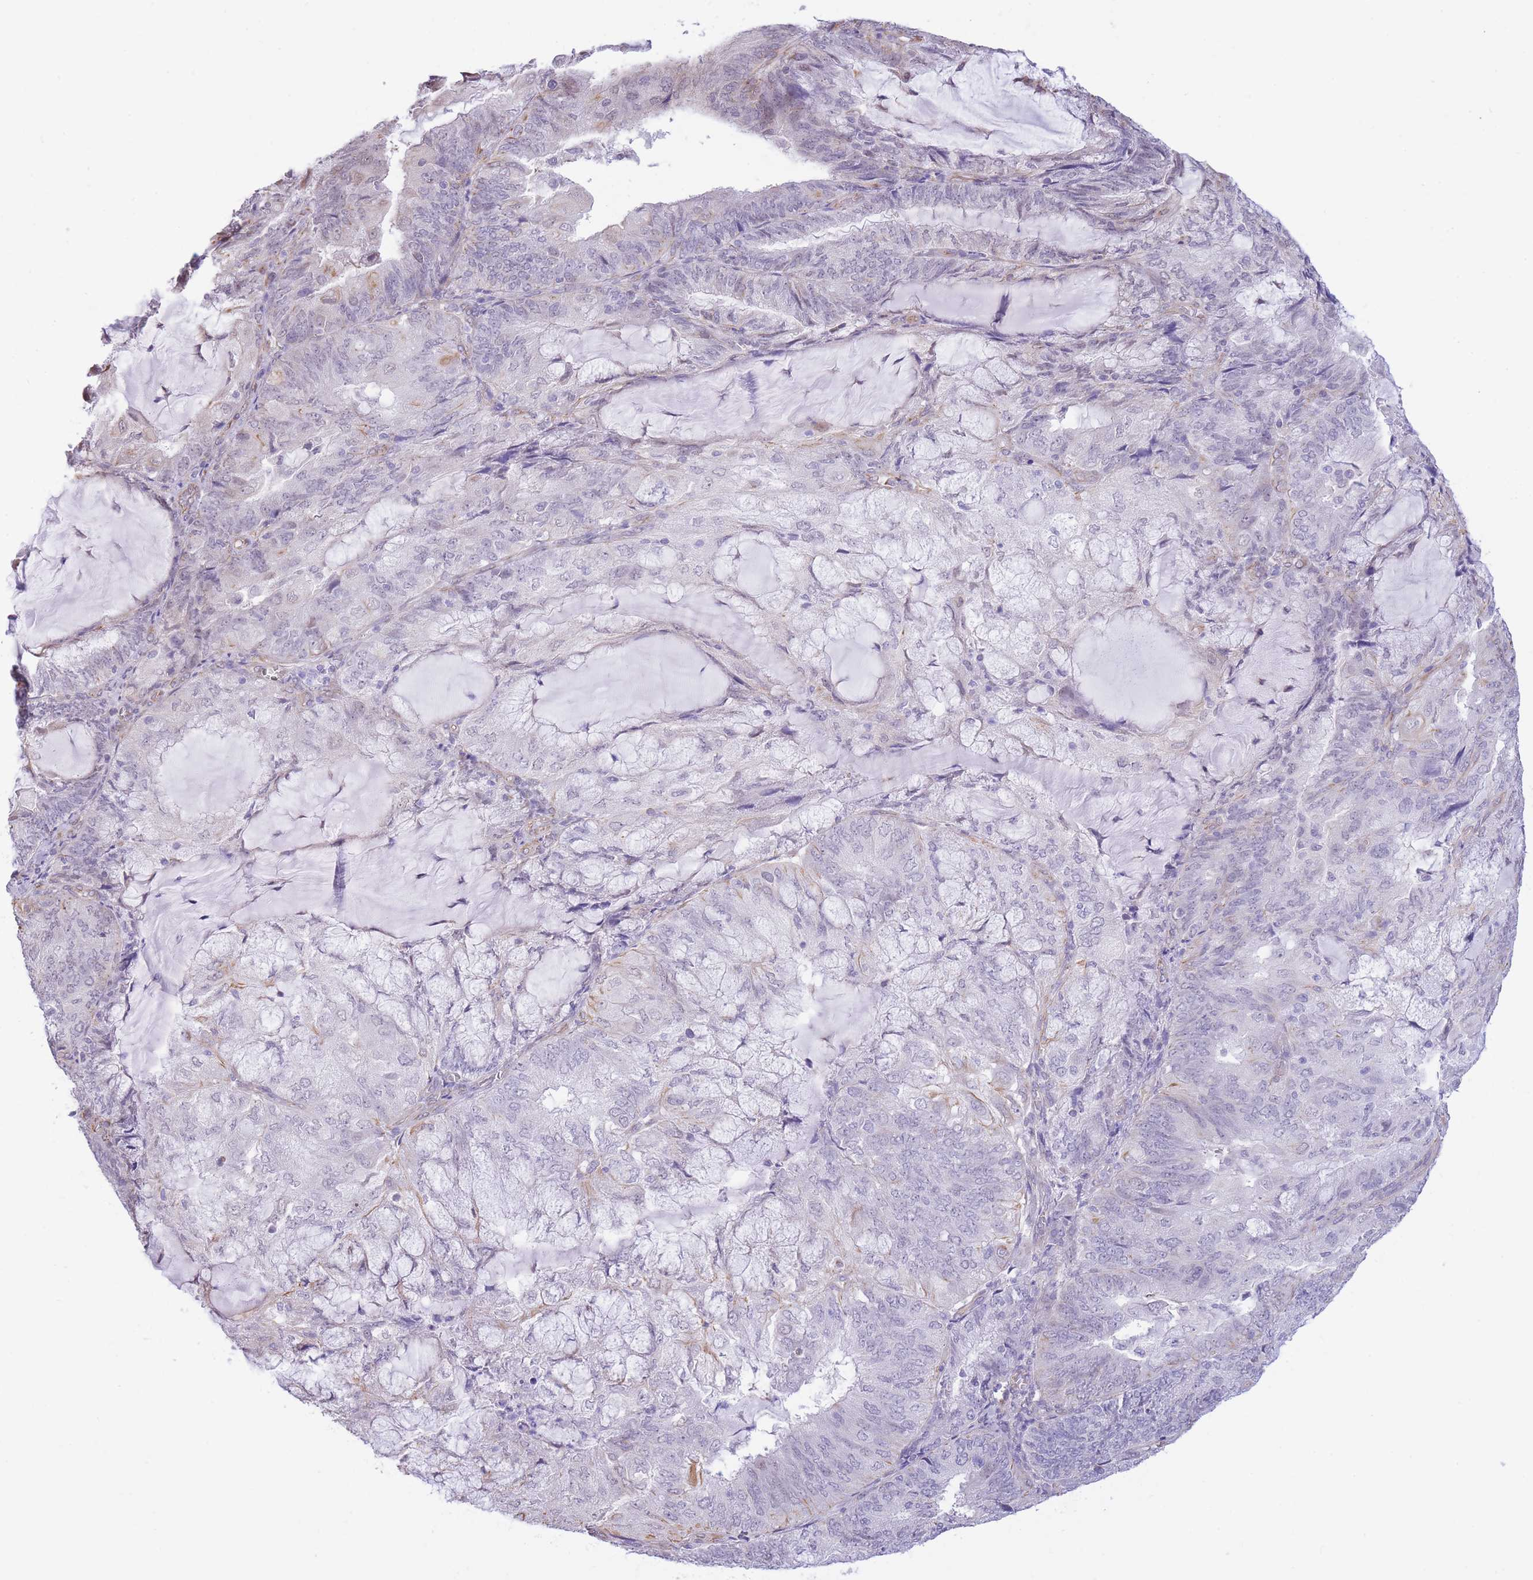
{"staining": {"intensity": "negative", "quantity": "none", "location": "none"}, "tissue": "endometrial cancer", "cell_type": "Tumor cells", "image_type": "cancer", "snomed": [{"axis": "morphology", "description": "Adenocarcinoma, NOS"}, {"axis": "topography", "description": "Endometrium"}], "caption": "Tumor cells are negative for brown protein staining in endometrial adenocarcinoma.", "gene": "PSG8", "patient": {"sex": "female", "age": 81}}